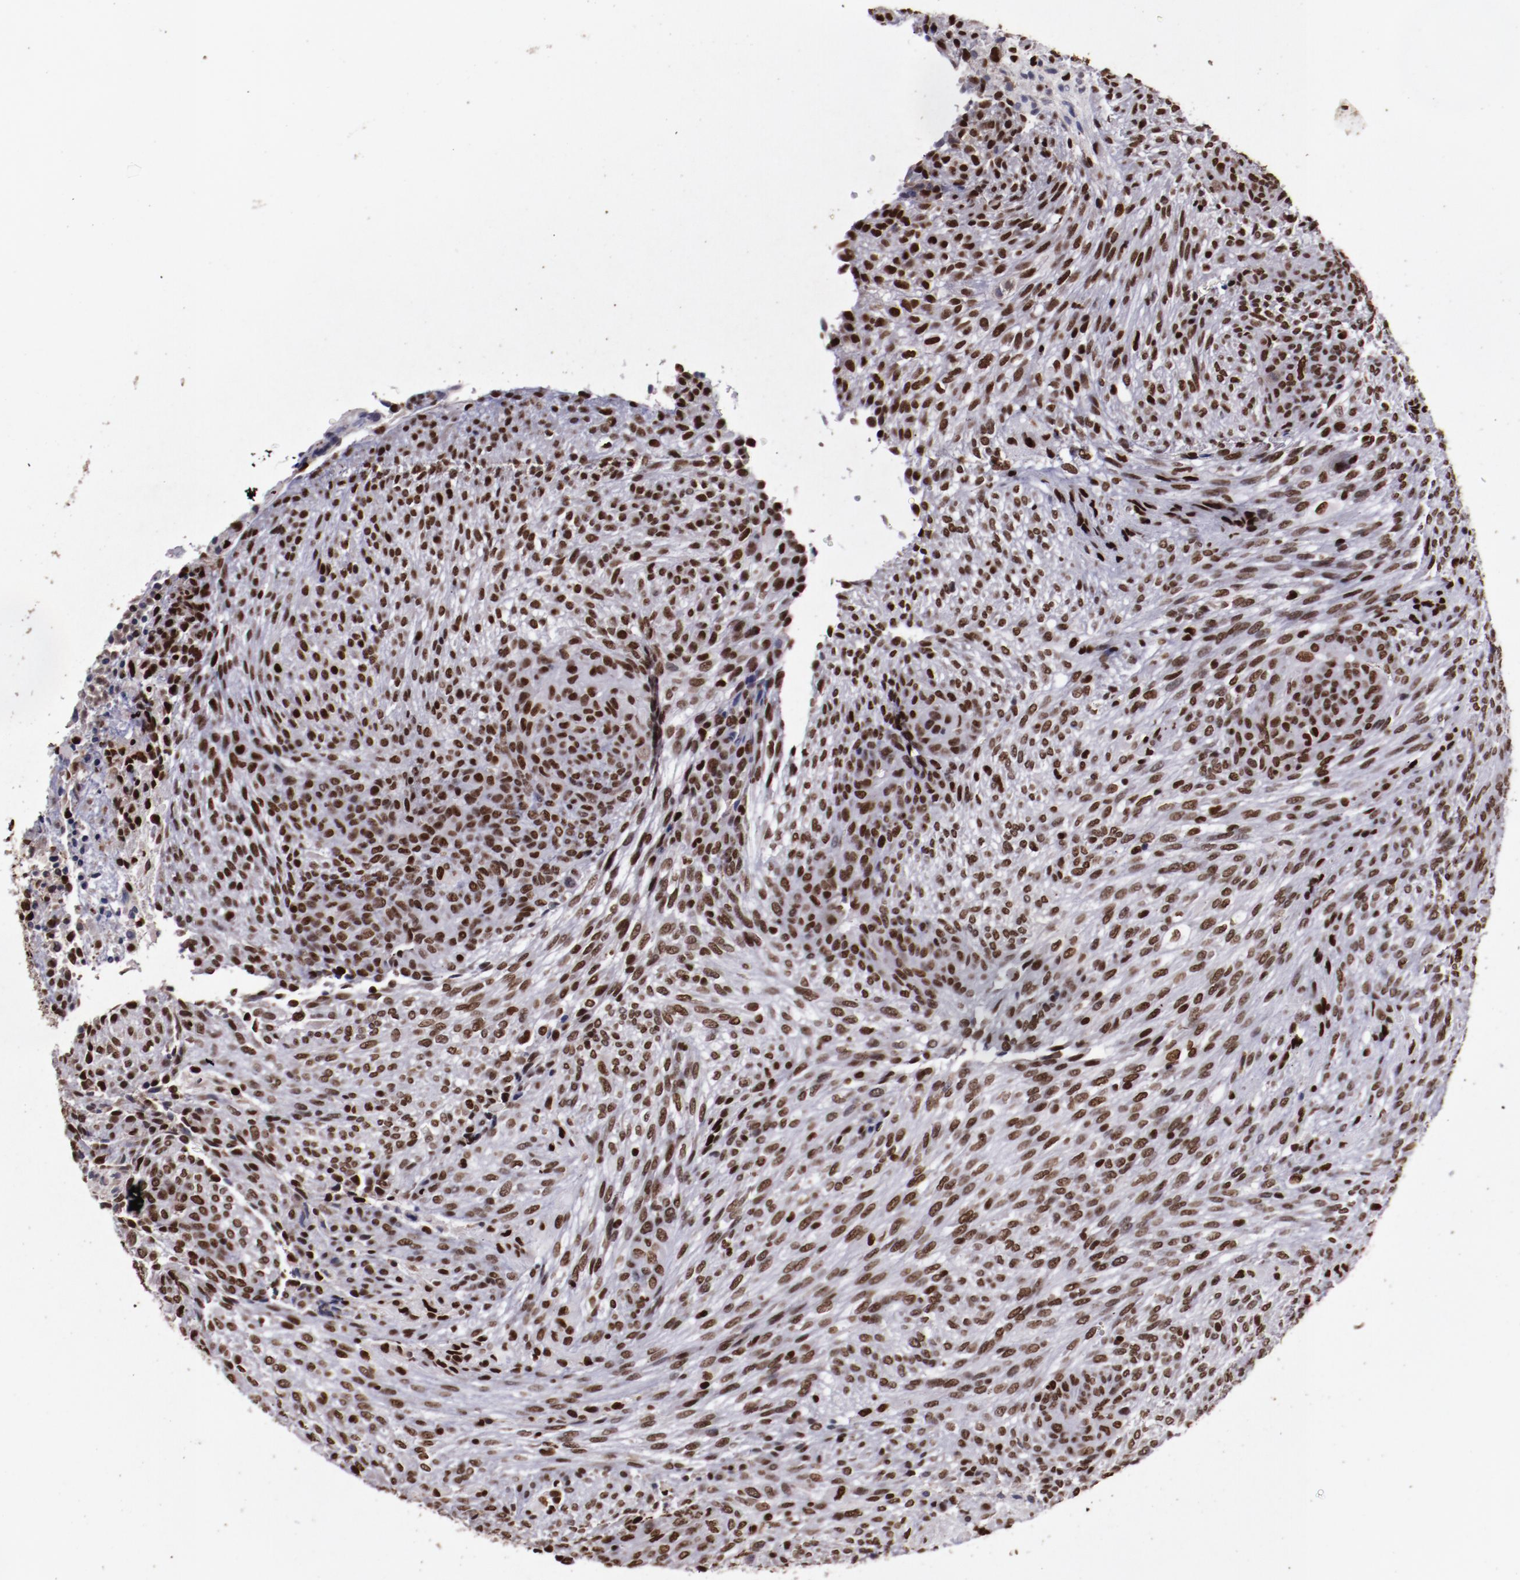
{"staining": {"intensity": "moderate", "quantity": ">75%", "location": "nuclear"}, "tissue": "glioma", "cell_type": "Tumor cells", "image_type": "cancer", "snomed": [{"axis": "morphology", "description": "Glioma, malignant, High grade"}, {"axis": "topography", "description": "Cerebral cortex"}], "caption": "Human glioma stained for a protein (brown) reveals moderate nuclear positive positivity in about >75% of tumor cells.", "gene": "APEX1", "patient": {"sex": "female", "age": 55}}